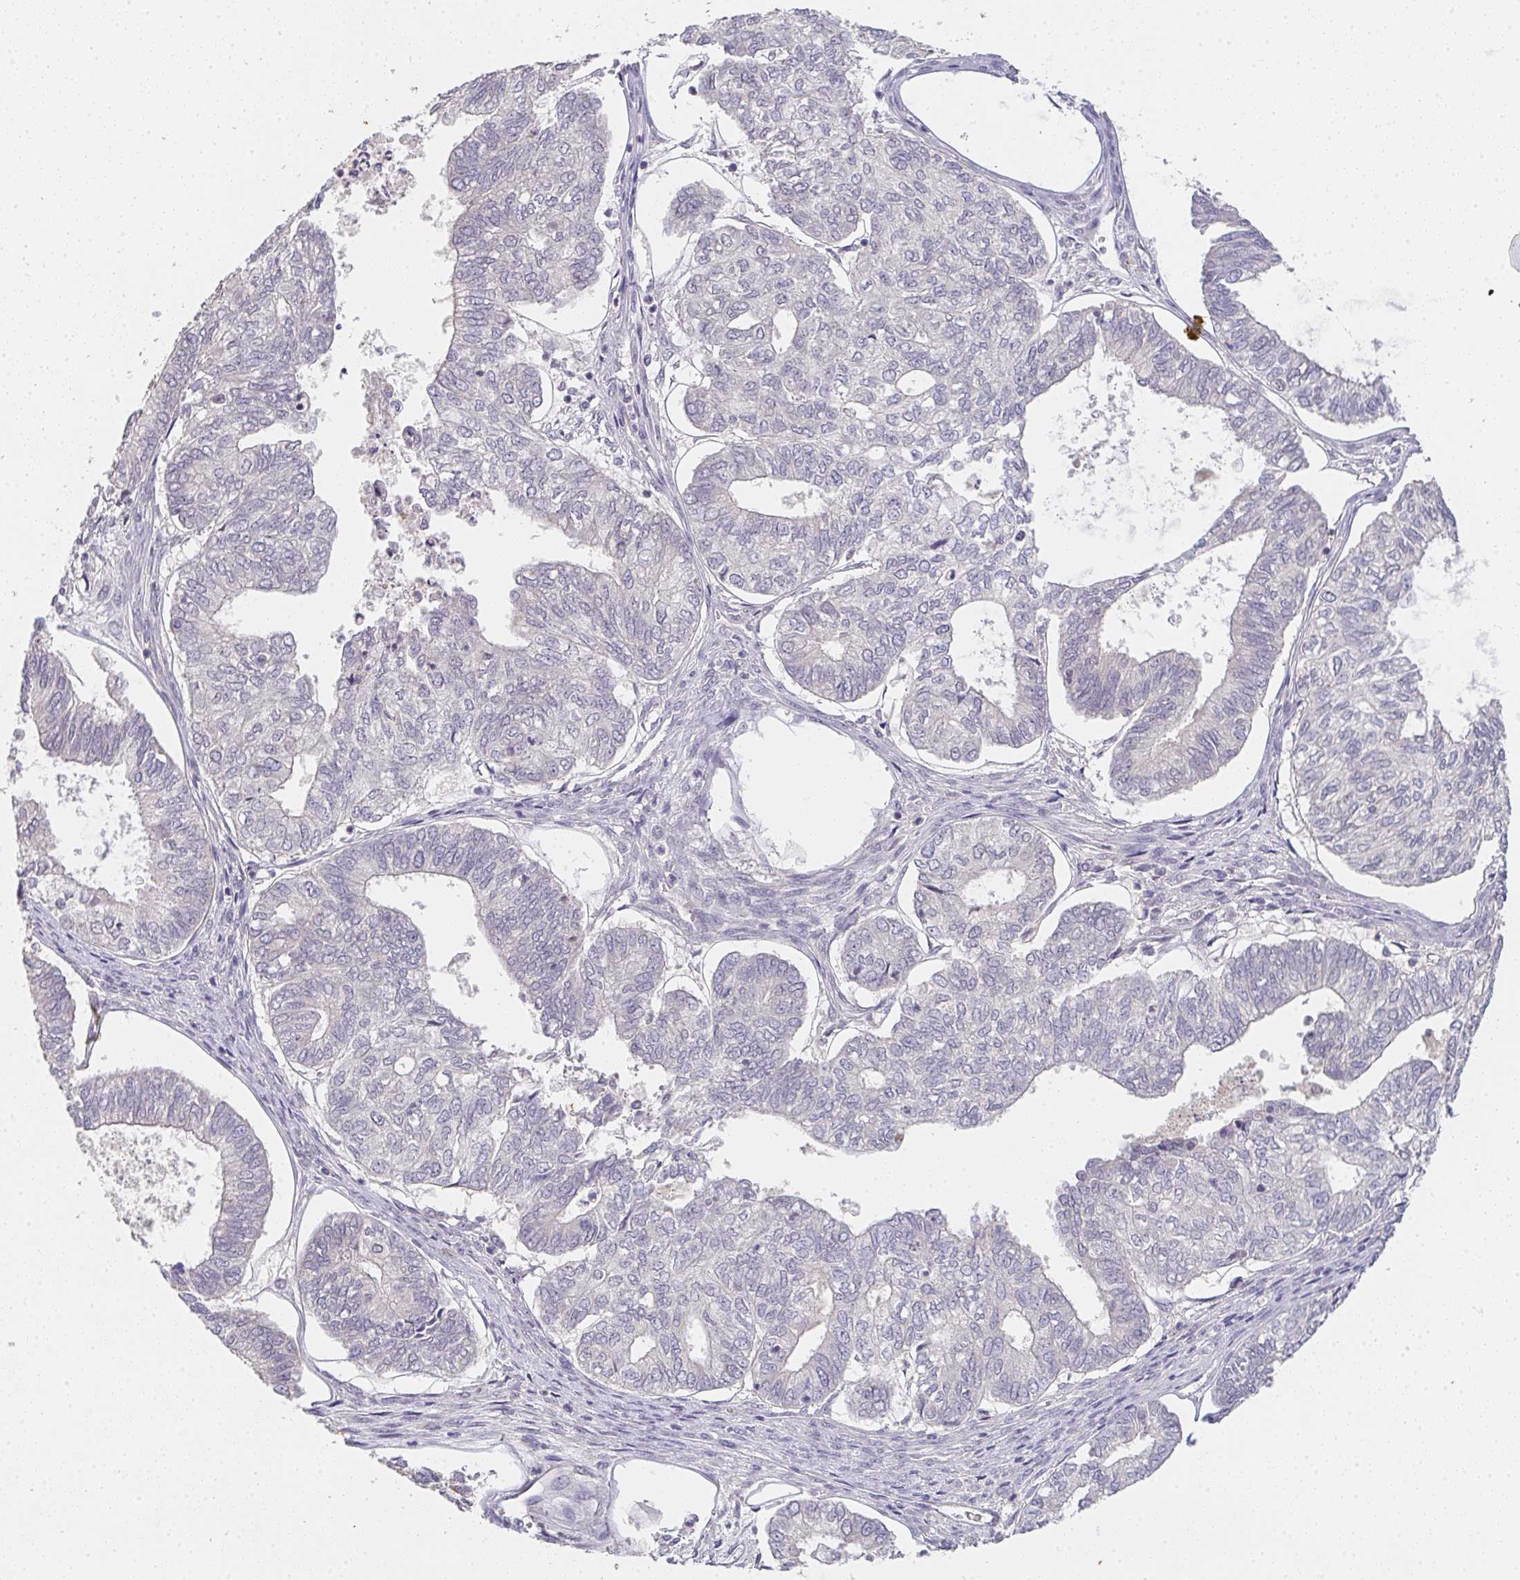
{"staining": {"intensity": "negative", "quantity": "none", "location": "none"}, "tissue": "ovarian cancer", "cell_type": "Tumor cells", "image_type": "cancer", "snomed": [{"axis": "morphology", "description": "Carcinoma, endometroid"}, {"axis": "topography", "description": "Ovary"}], "caption": "Protein analysis of ovarian endometroid carcinoma exhibits no significant positivity in tumor cells.", "gene": "TMEM219", "patient": {"sex": "female", "age": 64}}